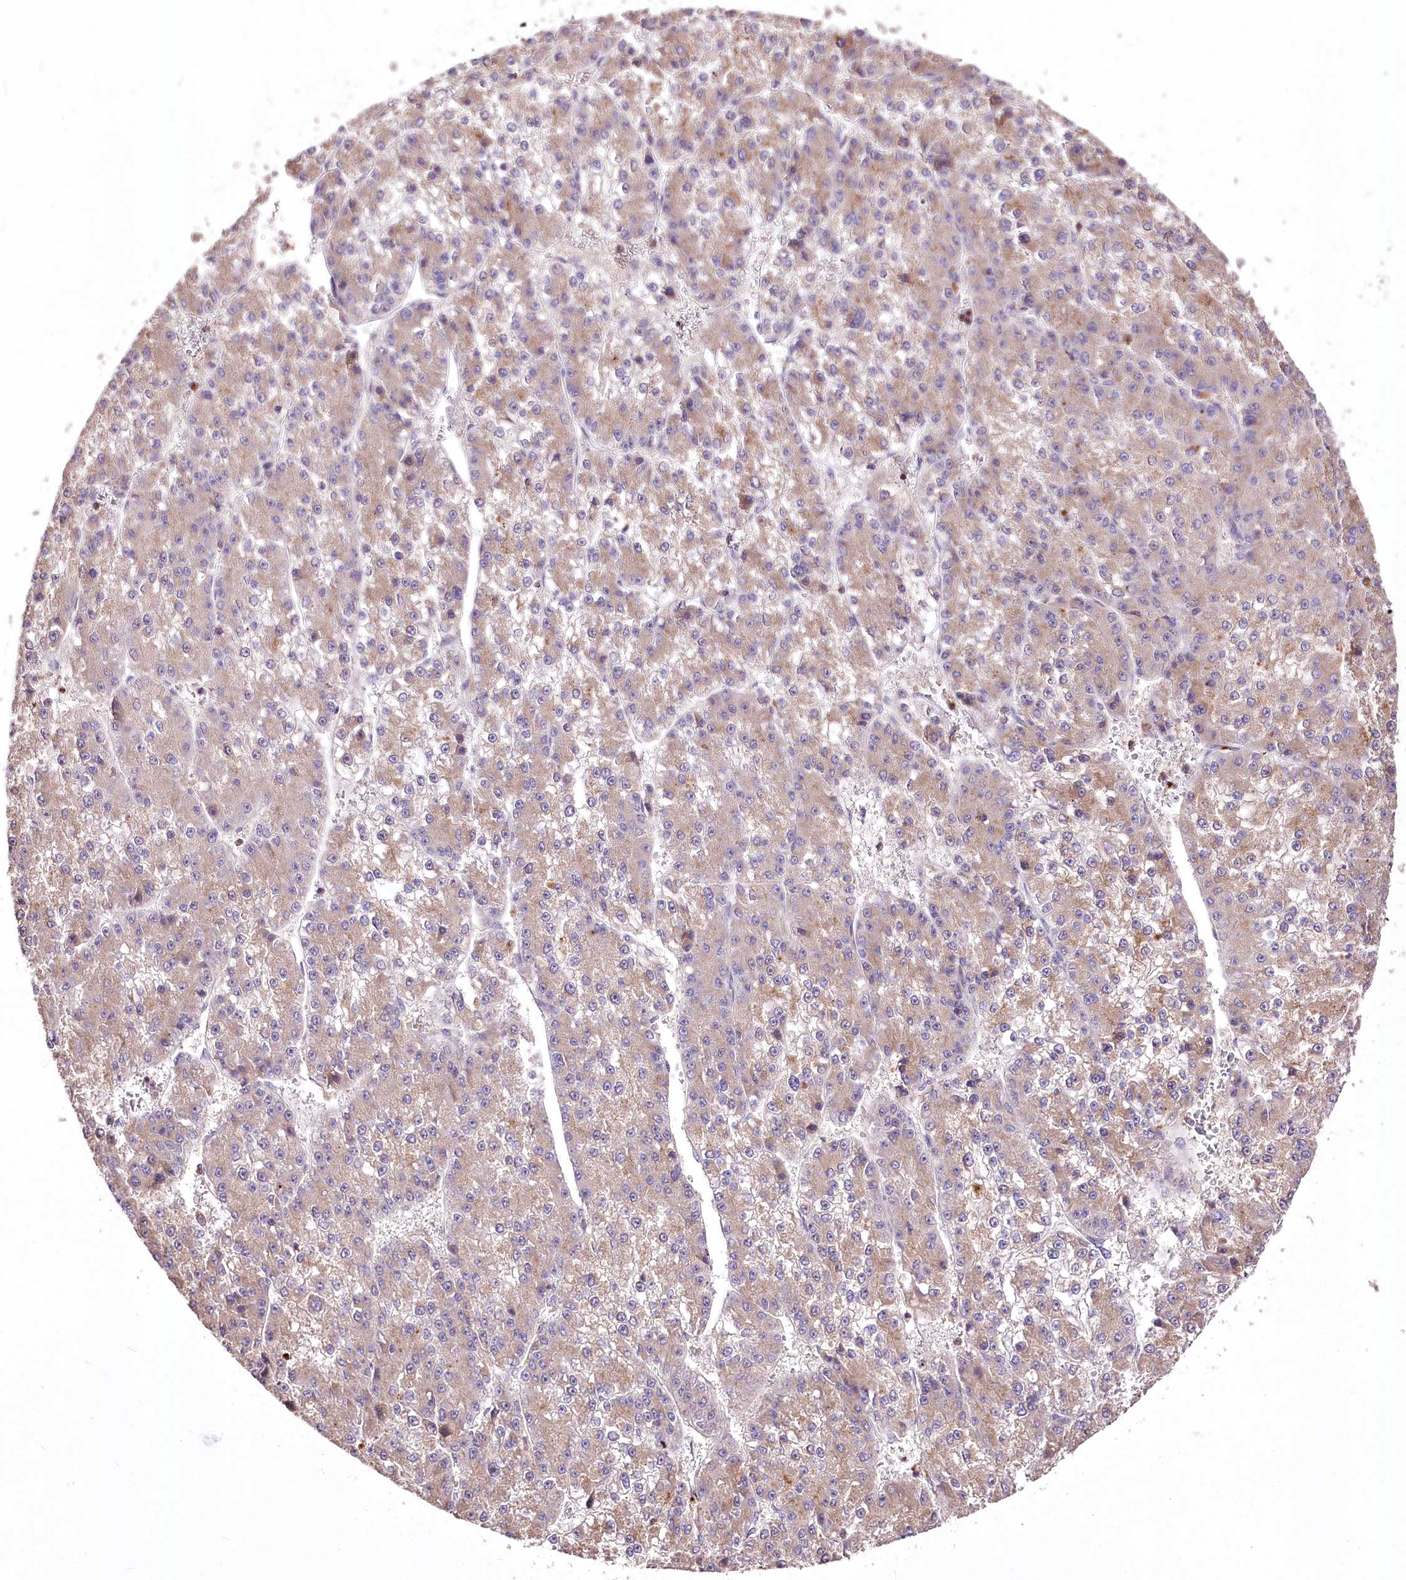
{"staining": {"intensity": "weak", "quantity": "25%-75%", "location": "cytoplasmic/membranous"}, "tissue": "liver cancer", "cell_type": "Tumor cells", "image_type": "cancer", "snomed": [{"axis": "morphology", "description": "Carcinoma, Hepatocellular, NOS"}, {"axis": "topography", "description": "Liver"}], "caption": "Immunohistochemical staining of hepatocellular carcinoma (liver) exhibits weak cytoplasmic/membranous protein expression in about 25%-75% of tumor cells.", "gene": "SERGEF", "patient": {"sex": "female", "age": 73}}